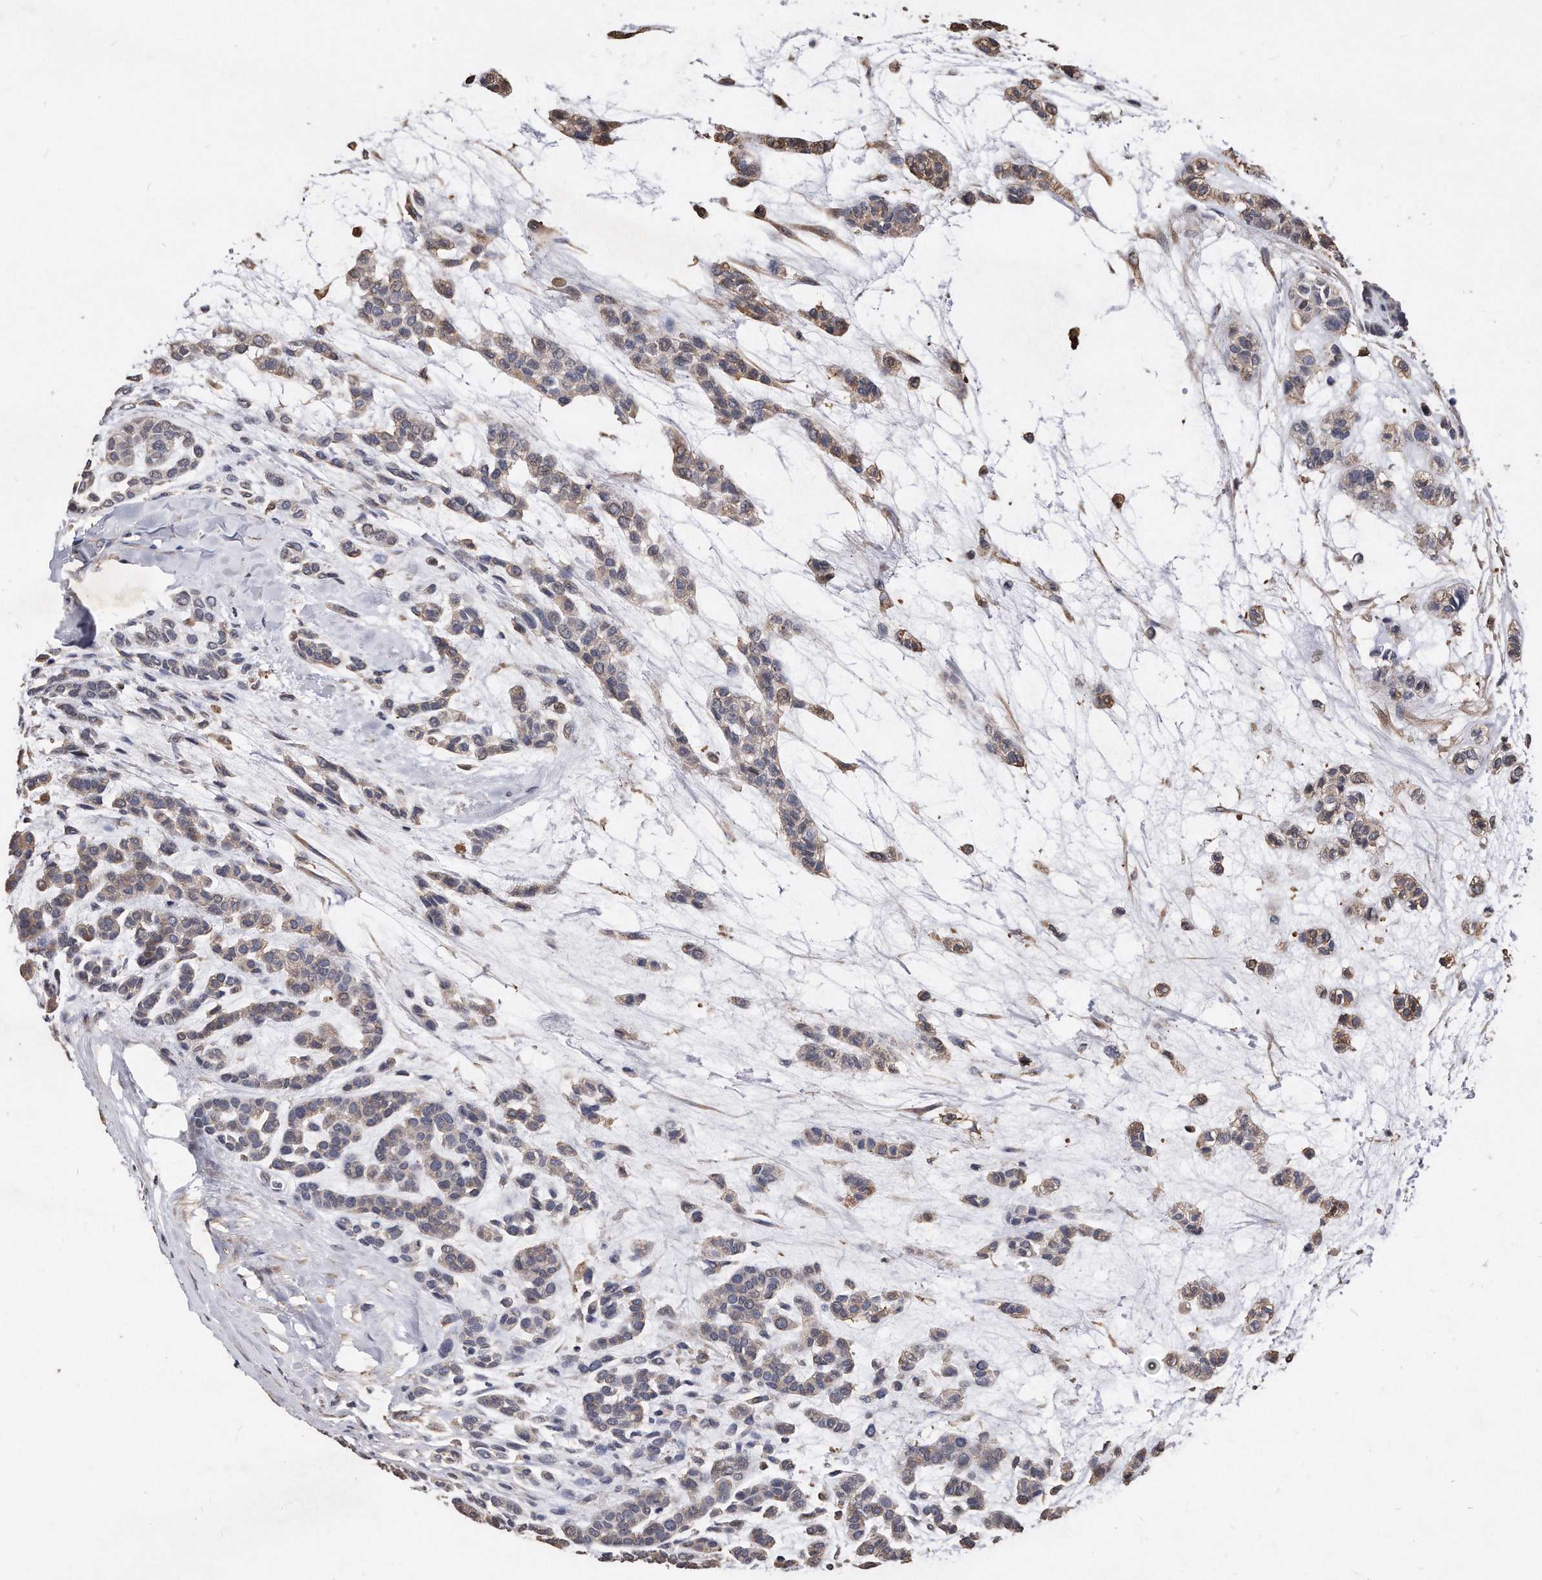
{"staining": {"intensity": "moderate", "quantity": "25%-75%", "location": "cytoplasmic/membranous"}, "tissue": "head and neck cancer", "cell_type": "Tumor cells", "image_type": "cancer", "snomed": [{"axis": "morphology", "description": "Adenocarcinoma, NOS"}, {"axis": "morphology", "description": "Adenoma, NOS"}, {"axis": "topography", "description": "Head-Neck"}], "caption": "Immunohistochemistry (DAB (3,3'-diaminobenzidine)) staining of human head and neck adenocarcinoma demonstrates moderate cytoplasmic/membranous protein expression in about 25%-75% of tumor cells.", "gene": "IL20RA", "patient": {"sex": "female", "age": 55}}